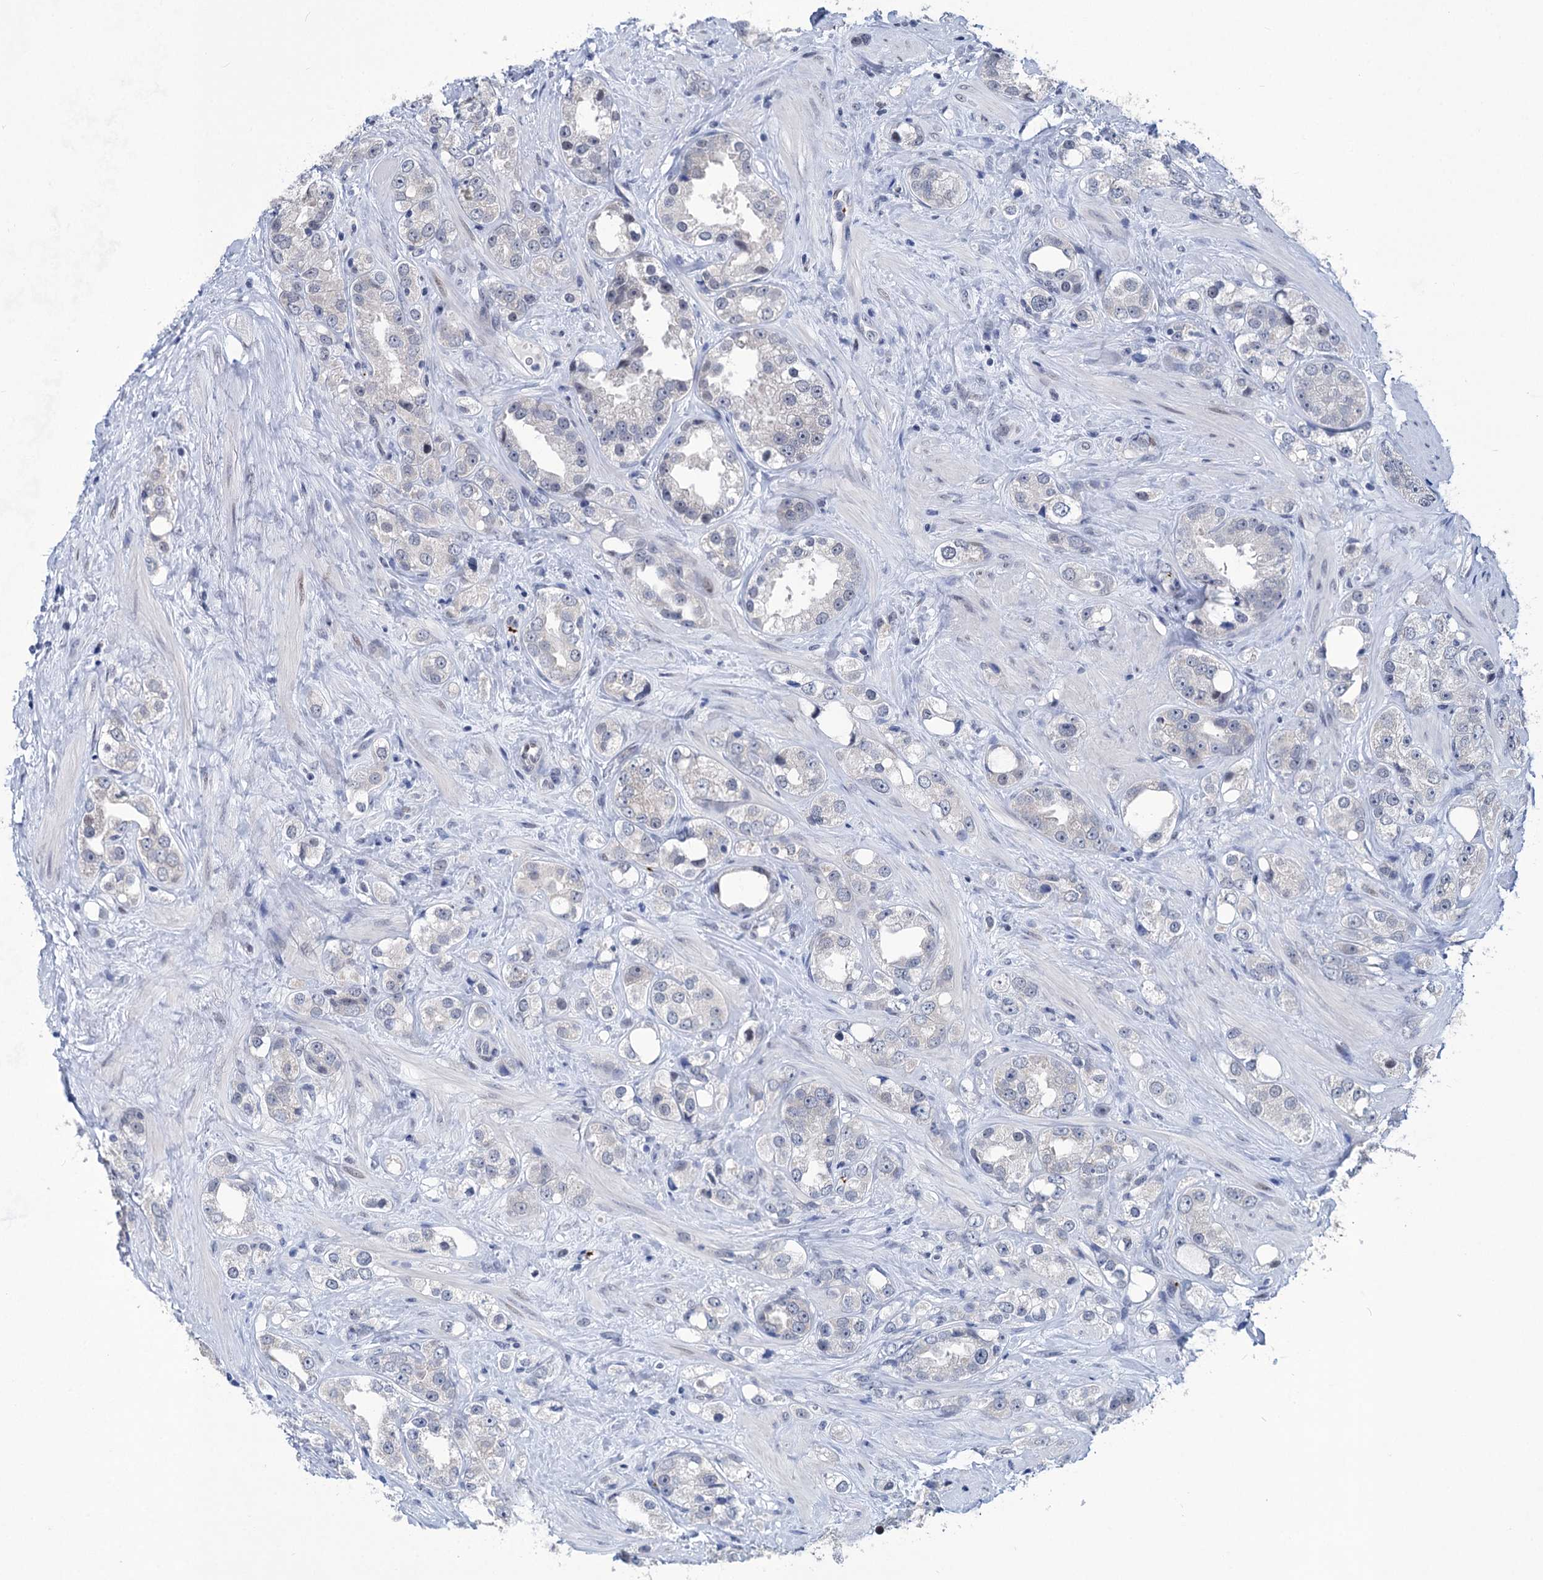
{"staining": {"intensity": "negative", "quantity": "none", "location": "none"}, "tissue": "prostate cancer", "cell_type": "Tumor cells", "image_type": "cancer", "snomed": [{"axis": "morphology", "description": "Adenocarcinoma, NOS"}, {"axis": "topography", "description": "Prostate"}], "caption": "Tumor cells show no significant positivity in prostate adenocarcinoma.", "gene": "MON2", "patient": {"sex": "male", "age": 79}}